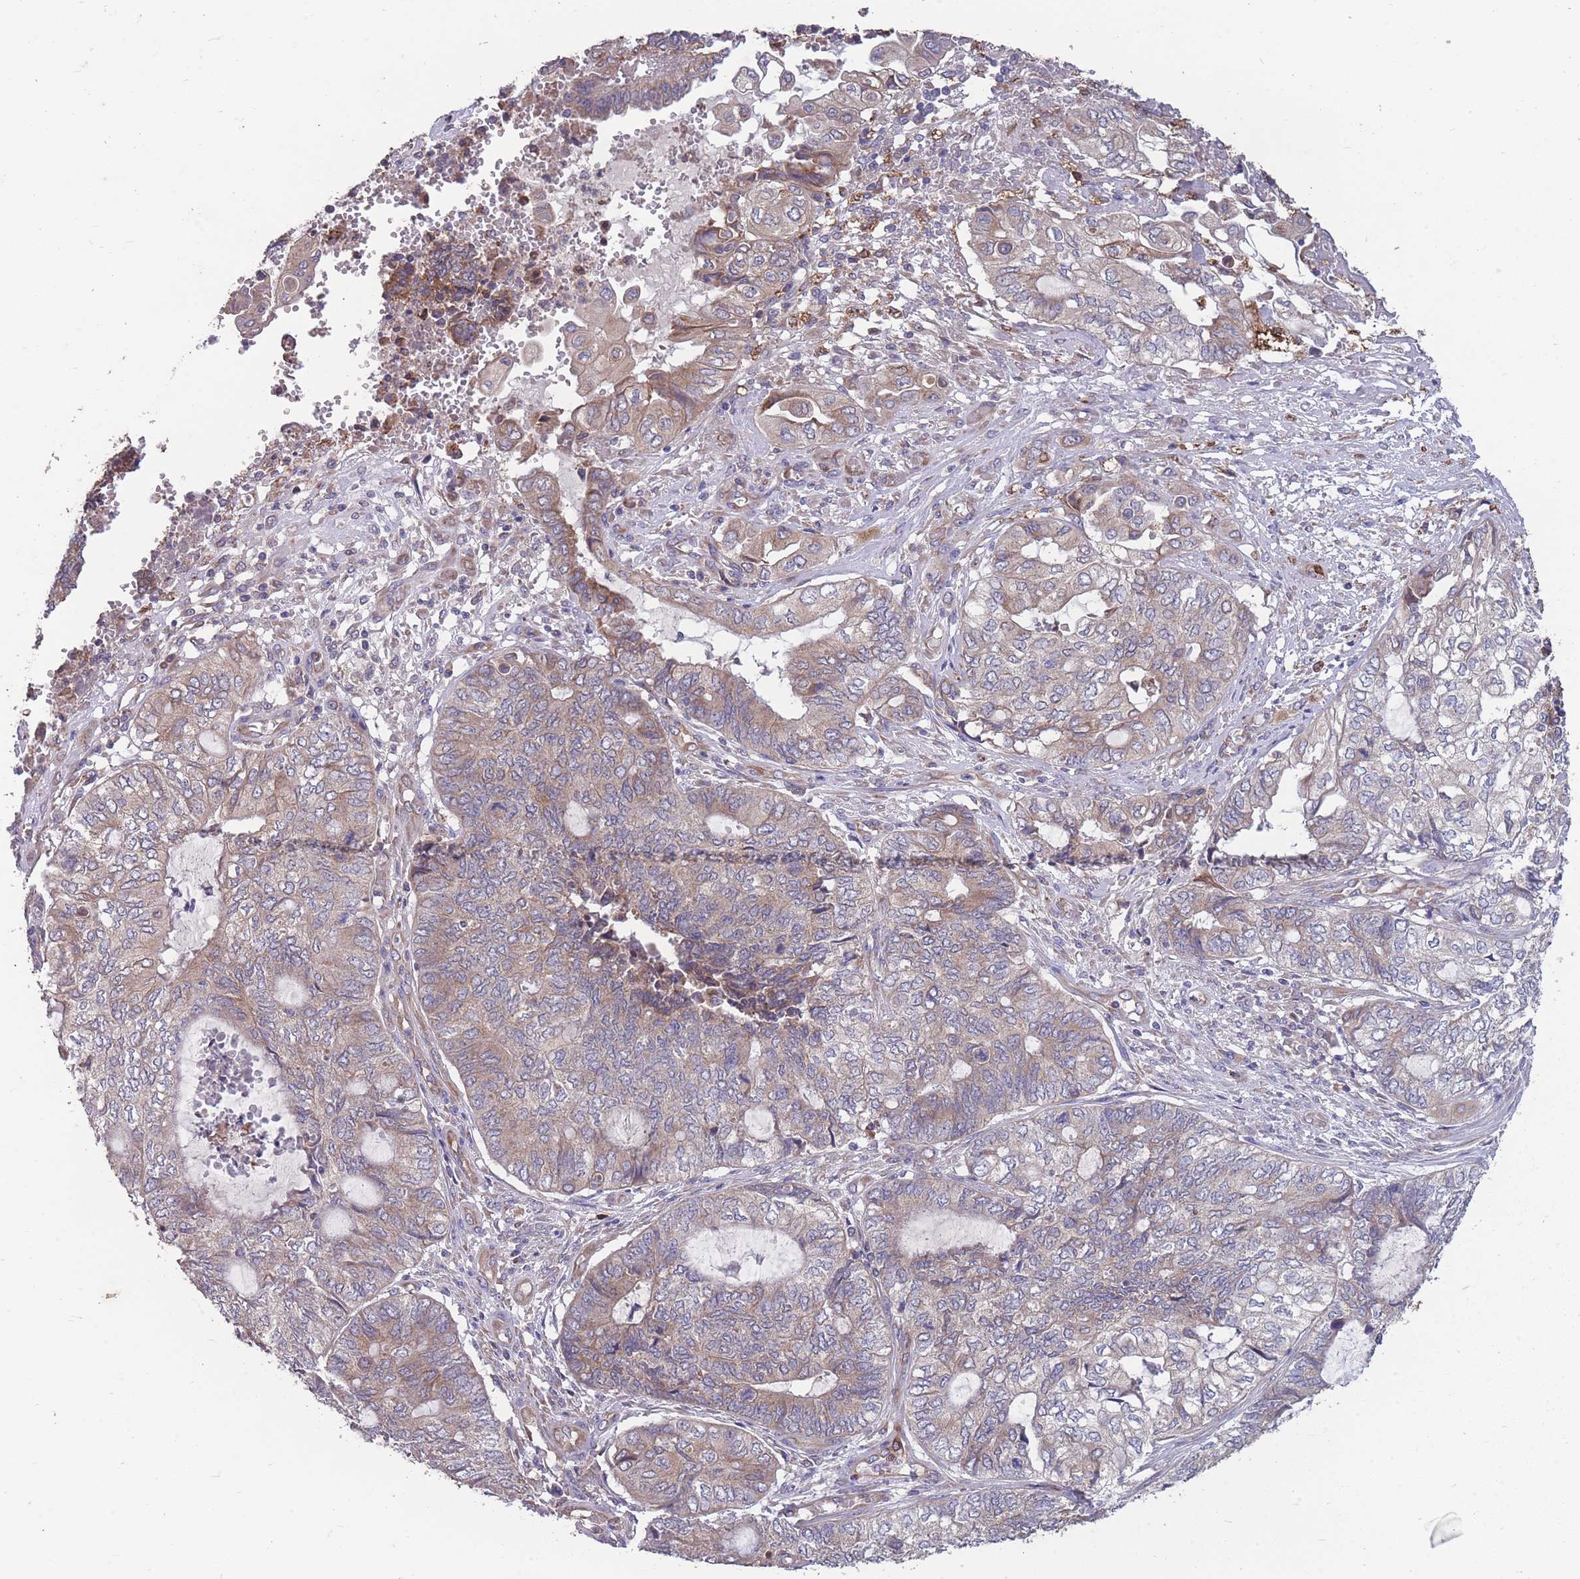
{"staining": {"intensity": "moderate", "quantity": ">75%", "location": "cytoplasmic/membranous"}, "tissue": "endometrial cancer", "cell_type": "Tumor cells", "image_type": "cancer", "snomed": [{"axis": "morphology", "description": "Adenocarcinoma, NOS"}, {"axis": "topography", "description": "Uterus"}, {"axis": "topography", "description": "Endometrium"}], "caption": "A high-resolution image shows immunohistochemistry staining of endometrial adenocarcinoma, which shows moderate cytoplasmic/membranous positivity in approximately >75% of tumor cells.", "gene": "STIM2", "patient": {"sex": "female", "age": 70}}